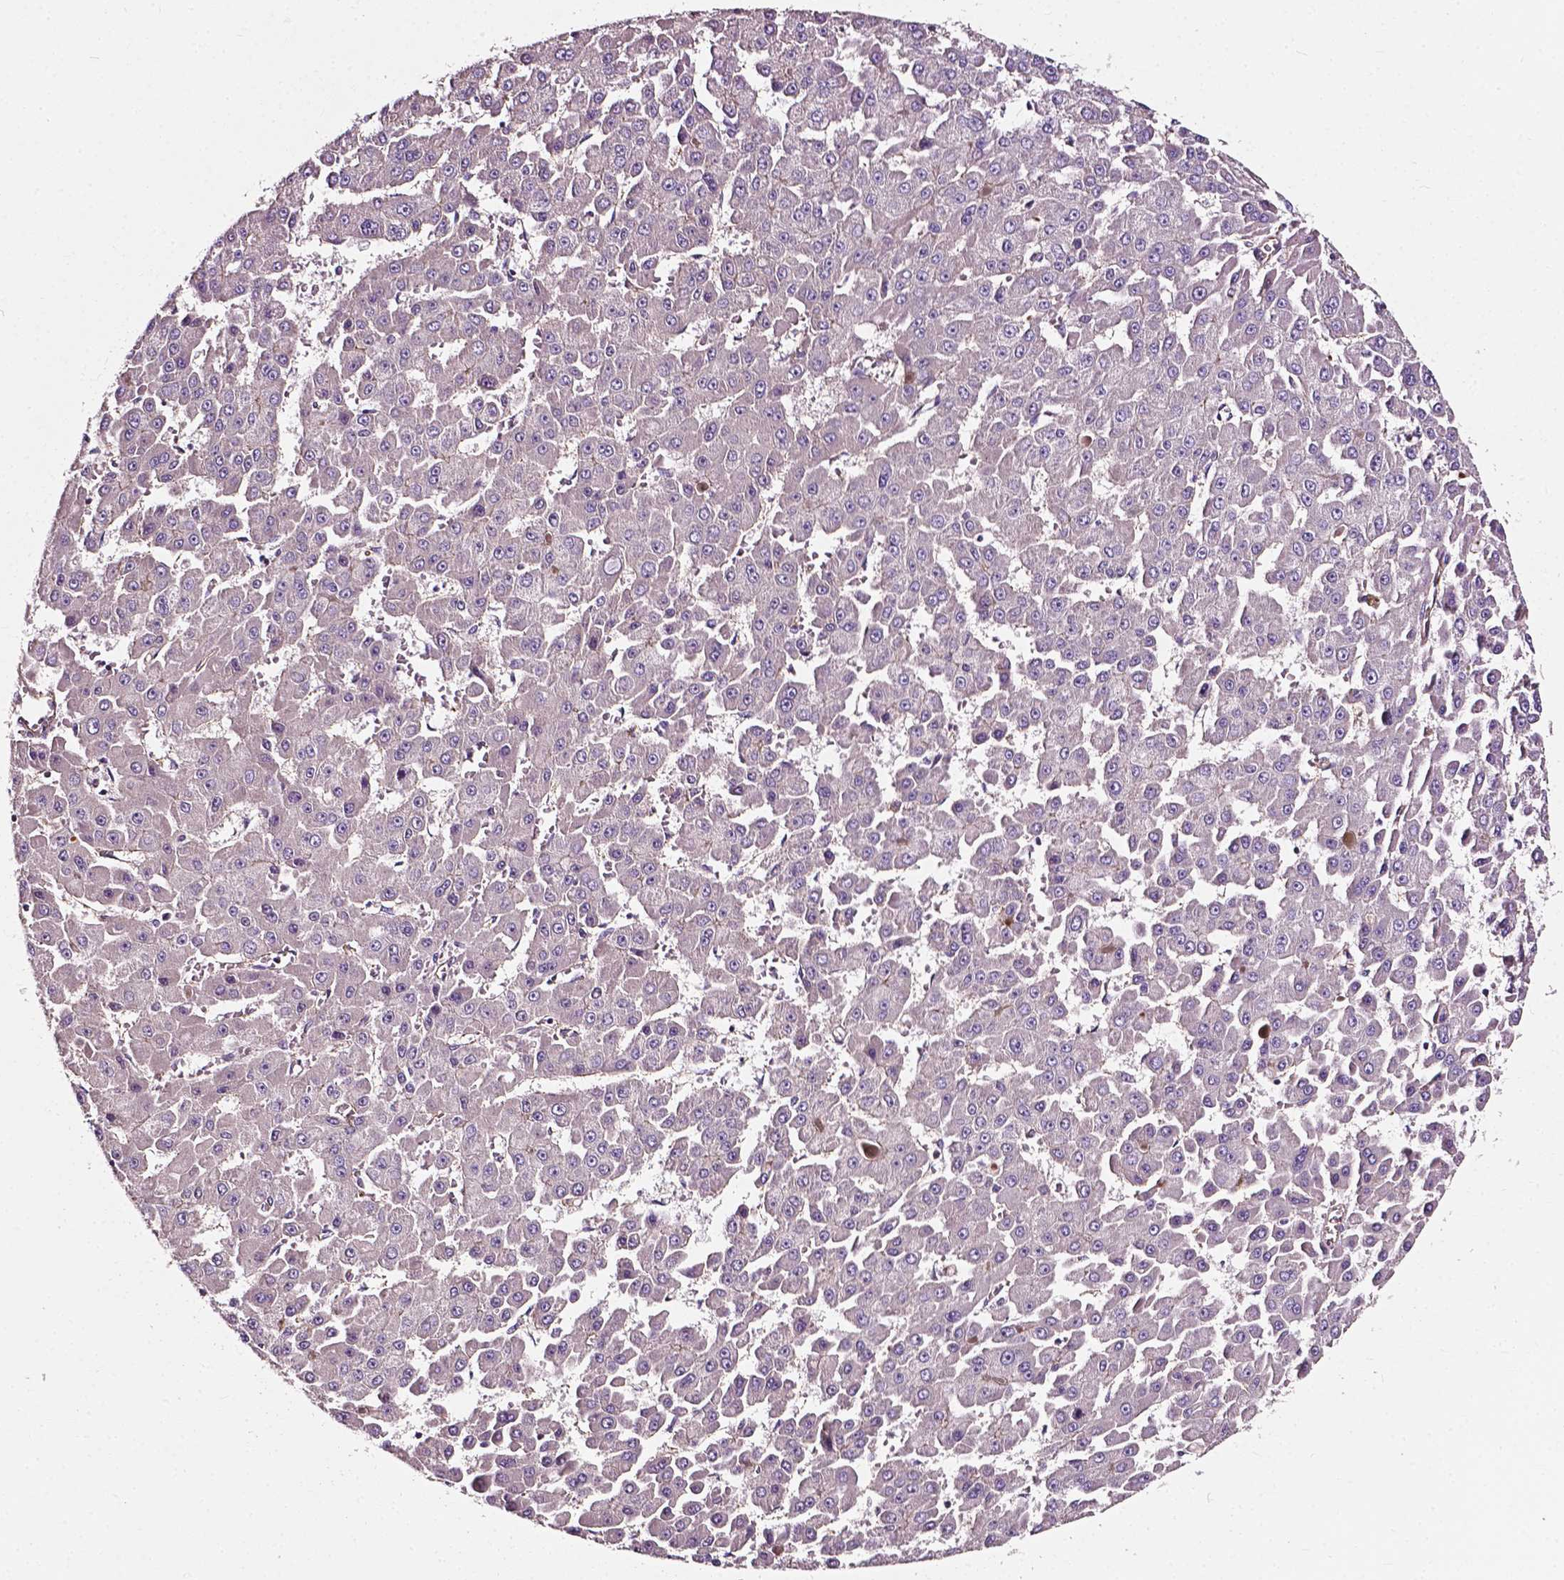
{"staining": {"intensity": "negative", "quantity": "none", "location": "none"}, "tissue": "liver cancer", "cell_type": "Tumor cells", "image_type": "cancer", "snomed": [{"axis": "morphology", "description": "Carcinoma, Hepatocellular, NOS"}, {"axis": "topography", "description": "Liver"}], "caption": "This is an IHC image of human liver cancer. There is no staining in tumor cells.", "gene": "ATG16L1", "patient": {"sex": "male", "age": 78}}